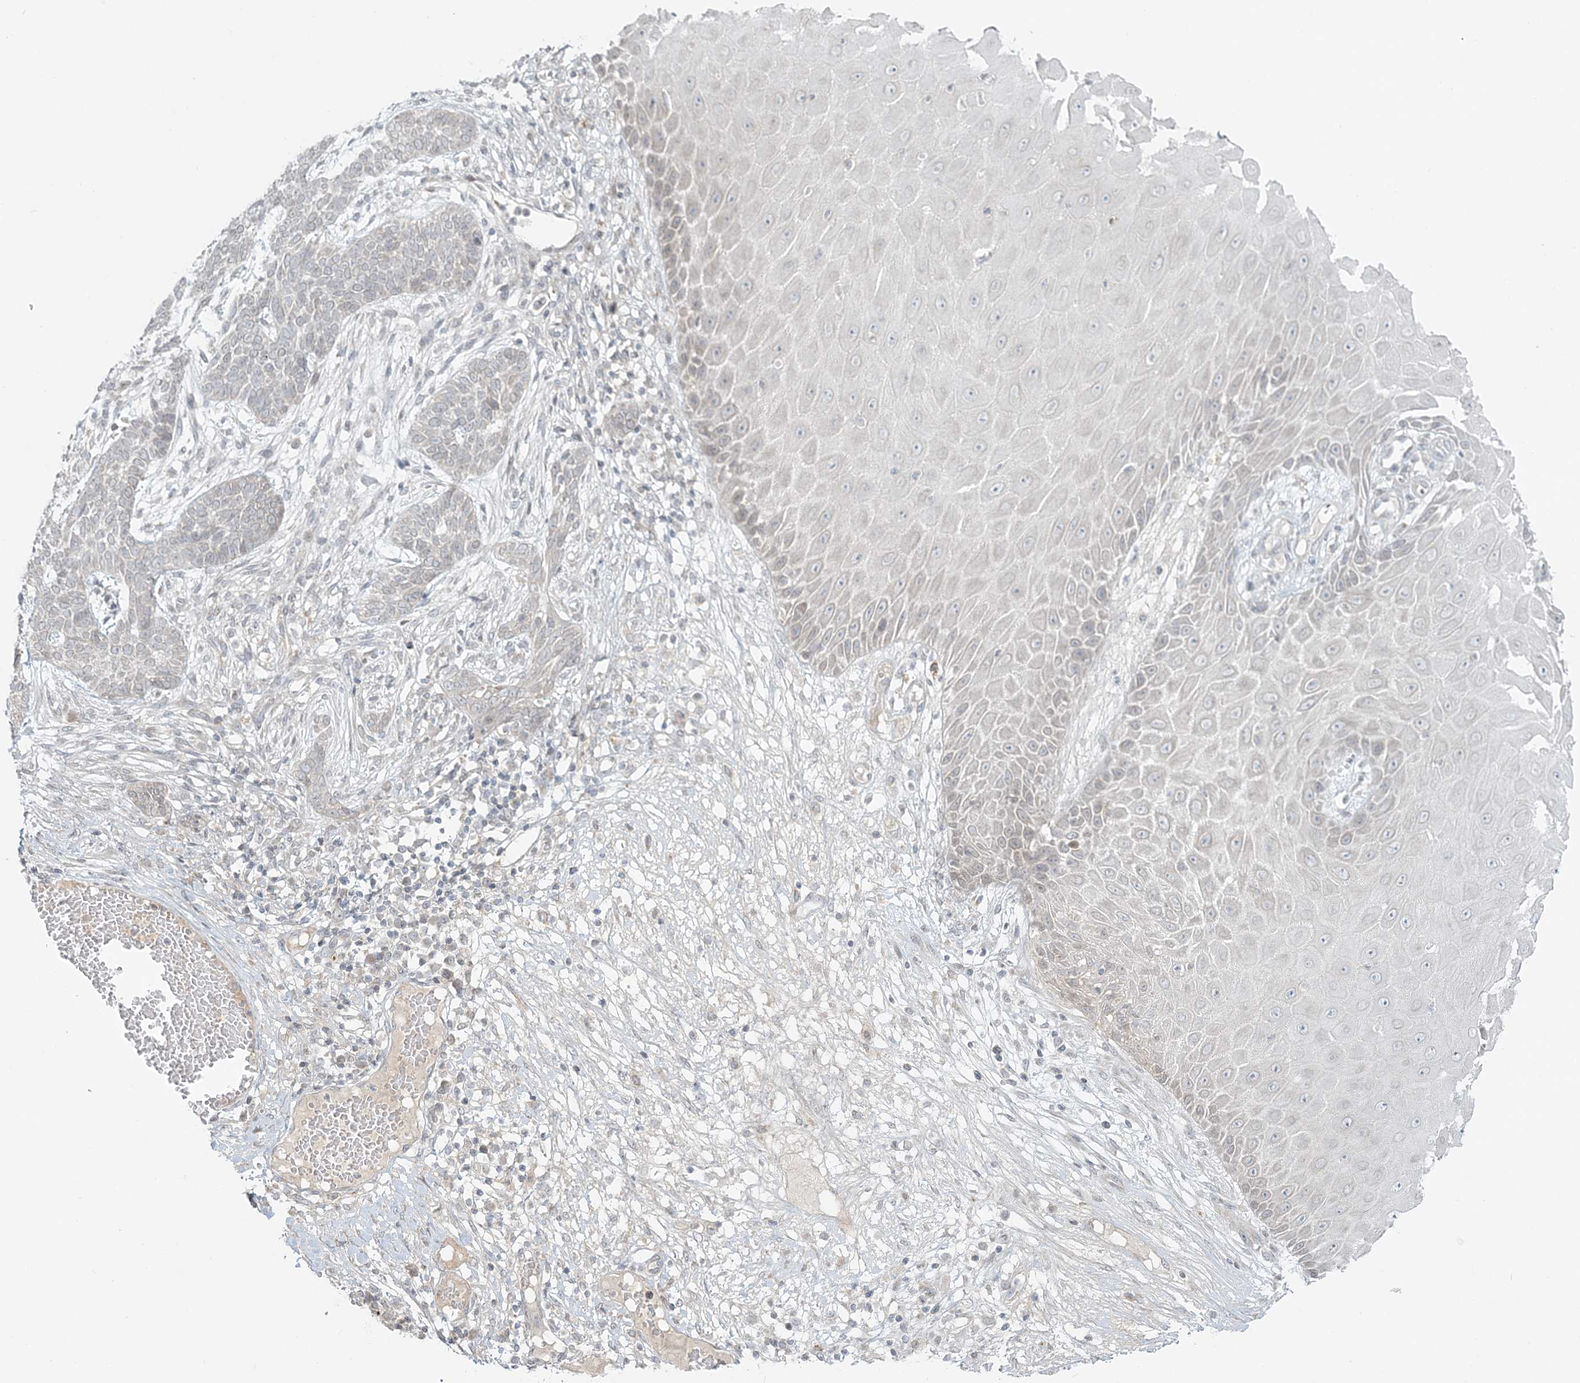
{"staining": {"intensity": "negative", "quantity": "none", "location": "none"}, "tissue": "skin cancer", "cell_type": "Tumor cells", "image_type": "cancer", "snomed": [{"axis": "morphology", "description": "Normal tissue, NOS"}, {"axis": "morphology", "description": "Basal cell carcinoma"}, {"axis": "topography", "description": "Skin"}], "caption": "Immunohistochemical staining of human skin cancer reveals no significant staining in tumor cells.", "gene": "BLTP3A", "patient": {"sex": "male", "age": 64}}